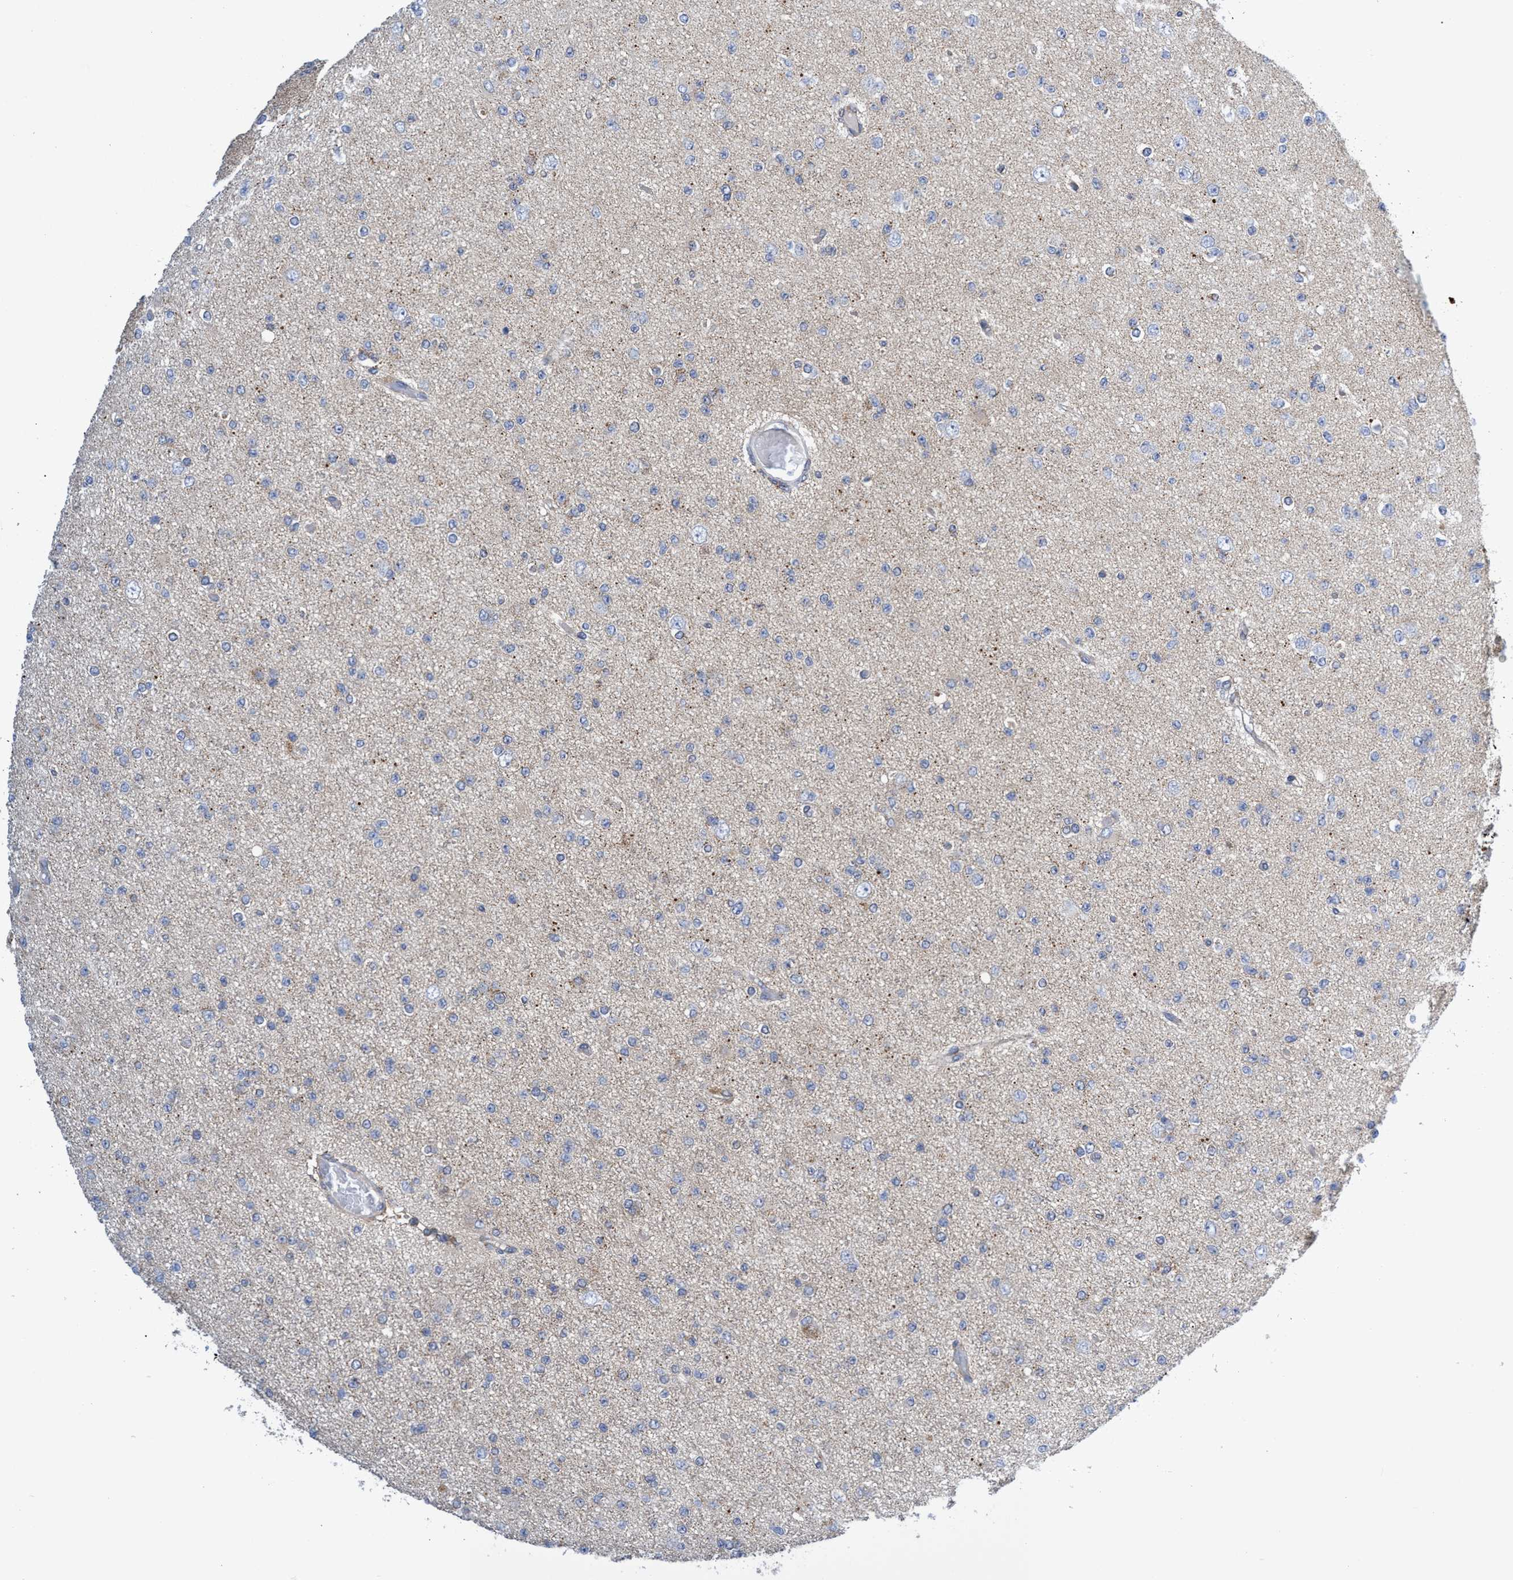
{"staining": {"intensity": "negative", "quantity": "none", "location": "none"}, "tissue": "glioma", "cell_type": "Tumor cells", "image_type": "cancer", "snomed": [{"axis": "morphology", "description": "Glioma, malignant, Low grade"}, {"axis": "topography", "description": "Brain"}], "caption": "Malignant glioma (low-grade) was stained to show a protein in brown. There is no significant positivity in tumor cells.", "gene": "CRYZ", "patient": {"sex": "female", "age": 22}}